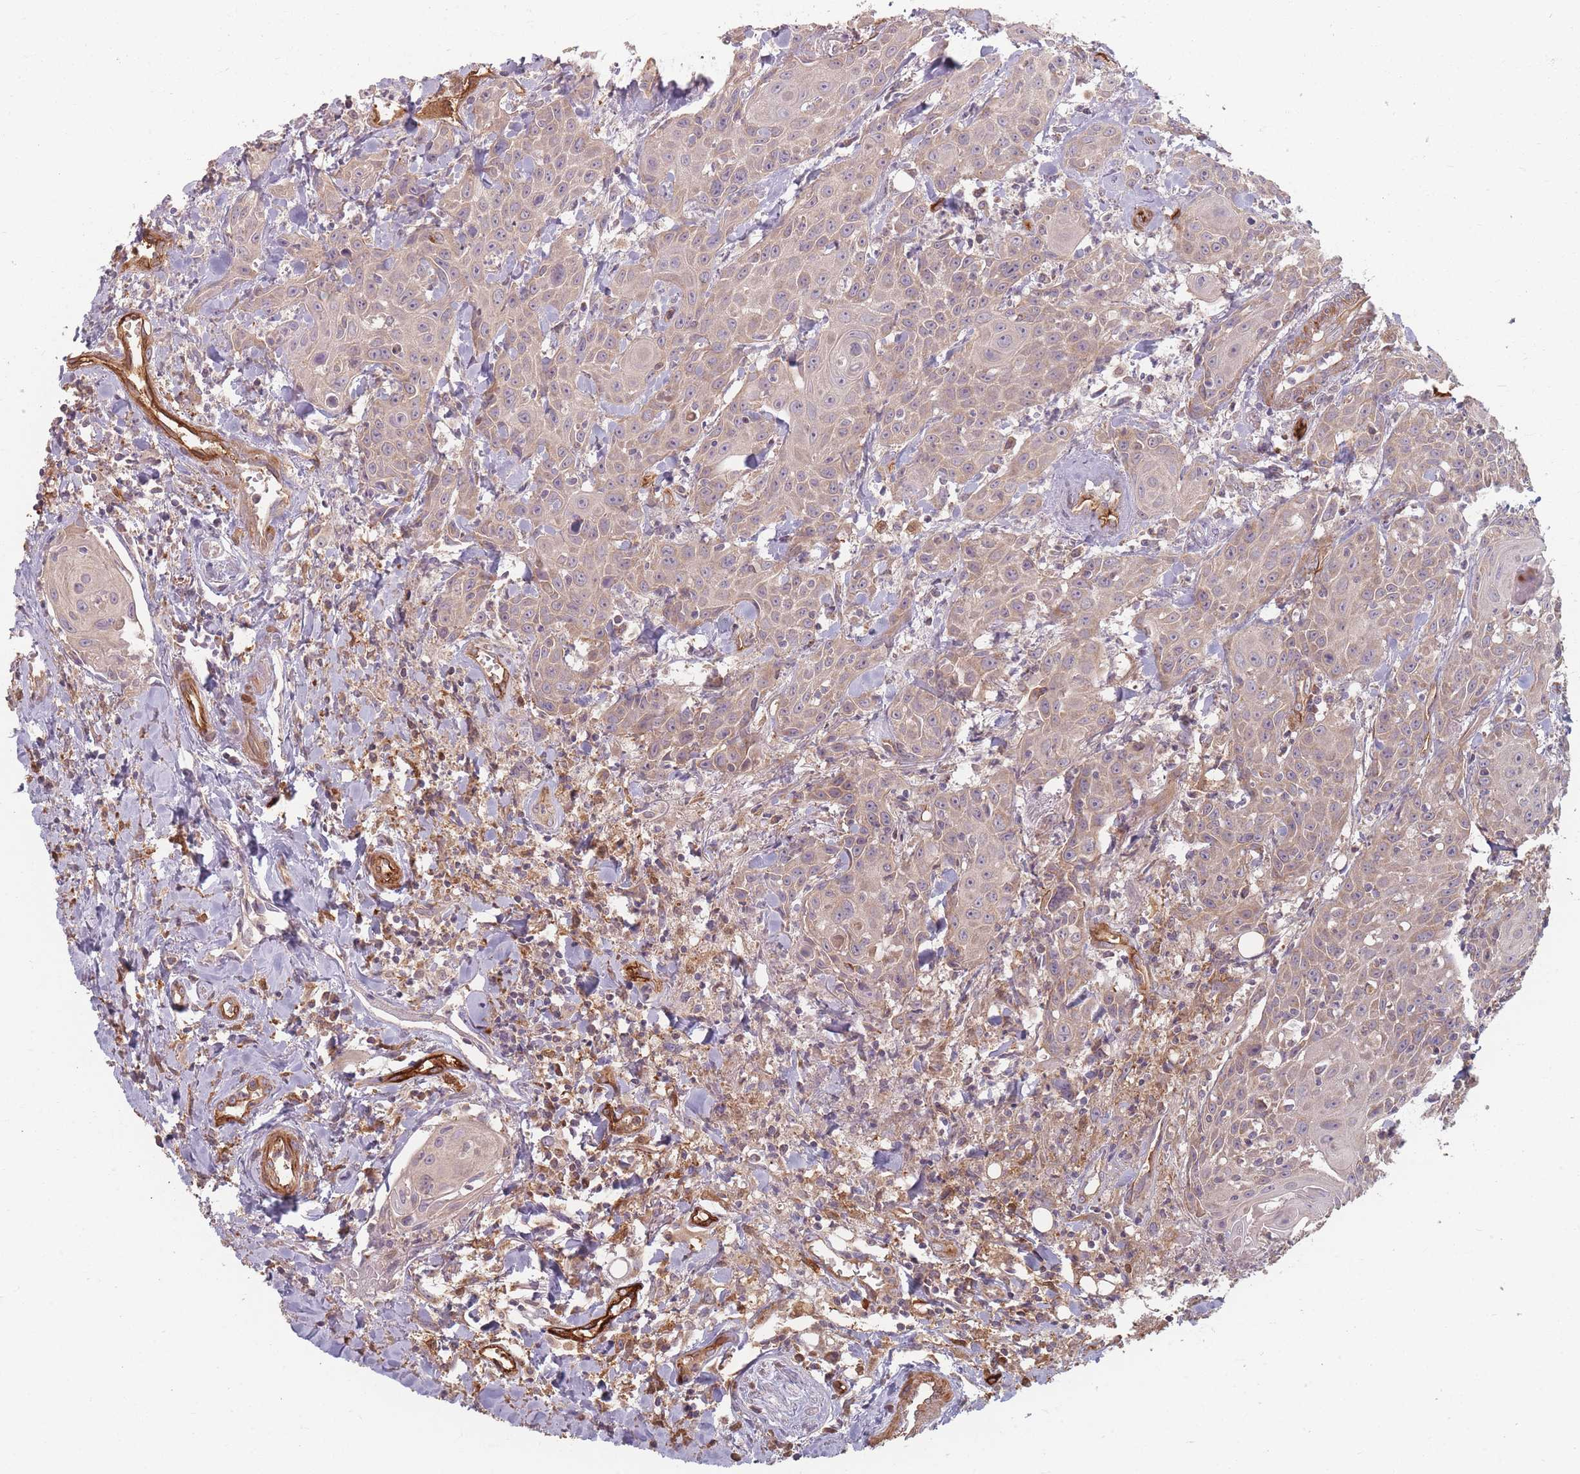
{"staining": {"intensity": "weak", "quantity": "25%-75%", "location": "cytoplasmic/membranous"}, "tissue": "head and neck cancer", "cell_type": "Tumor cells", "image_type": "cancer", "snomed": [{"axis": "morphology", "description": "Squamous cell carcinoma, NOS"}, {"axis": "topography", "description": "Oral tissue"}, {"axis": "topography", "description": "Head-Neck"}], "caption": "Human head and neck squamous cell carcinoma stained with a protein marker shows weak staining in tumor cells.", "gene": "MRPS6", "patient": {"sex": "female", "age": 82}}